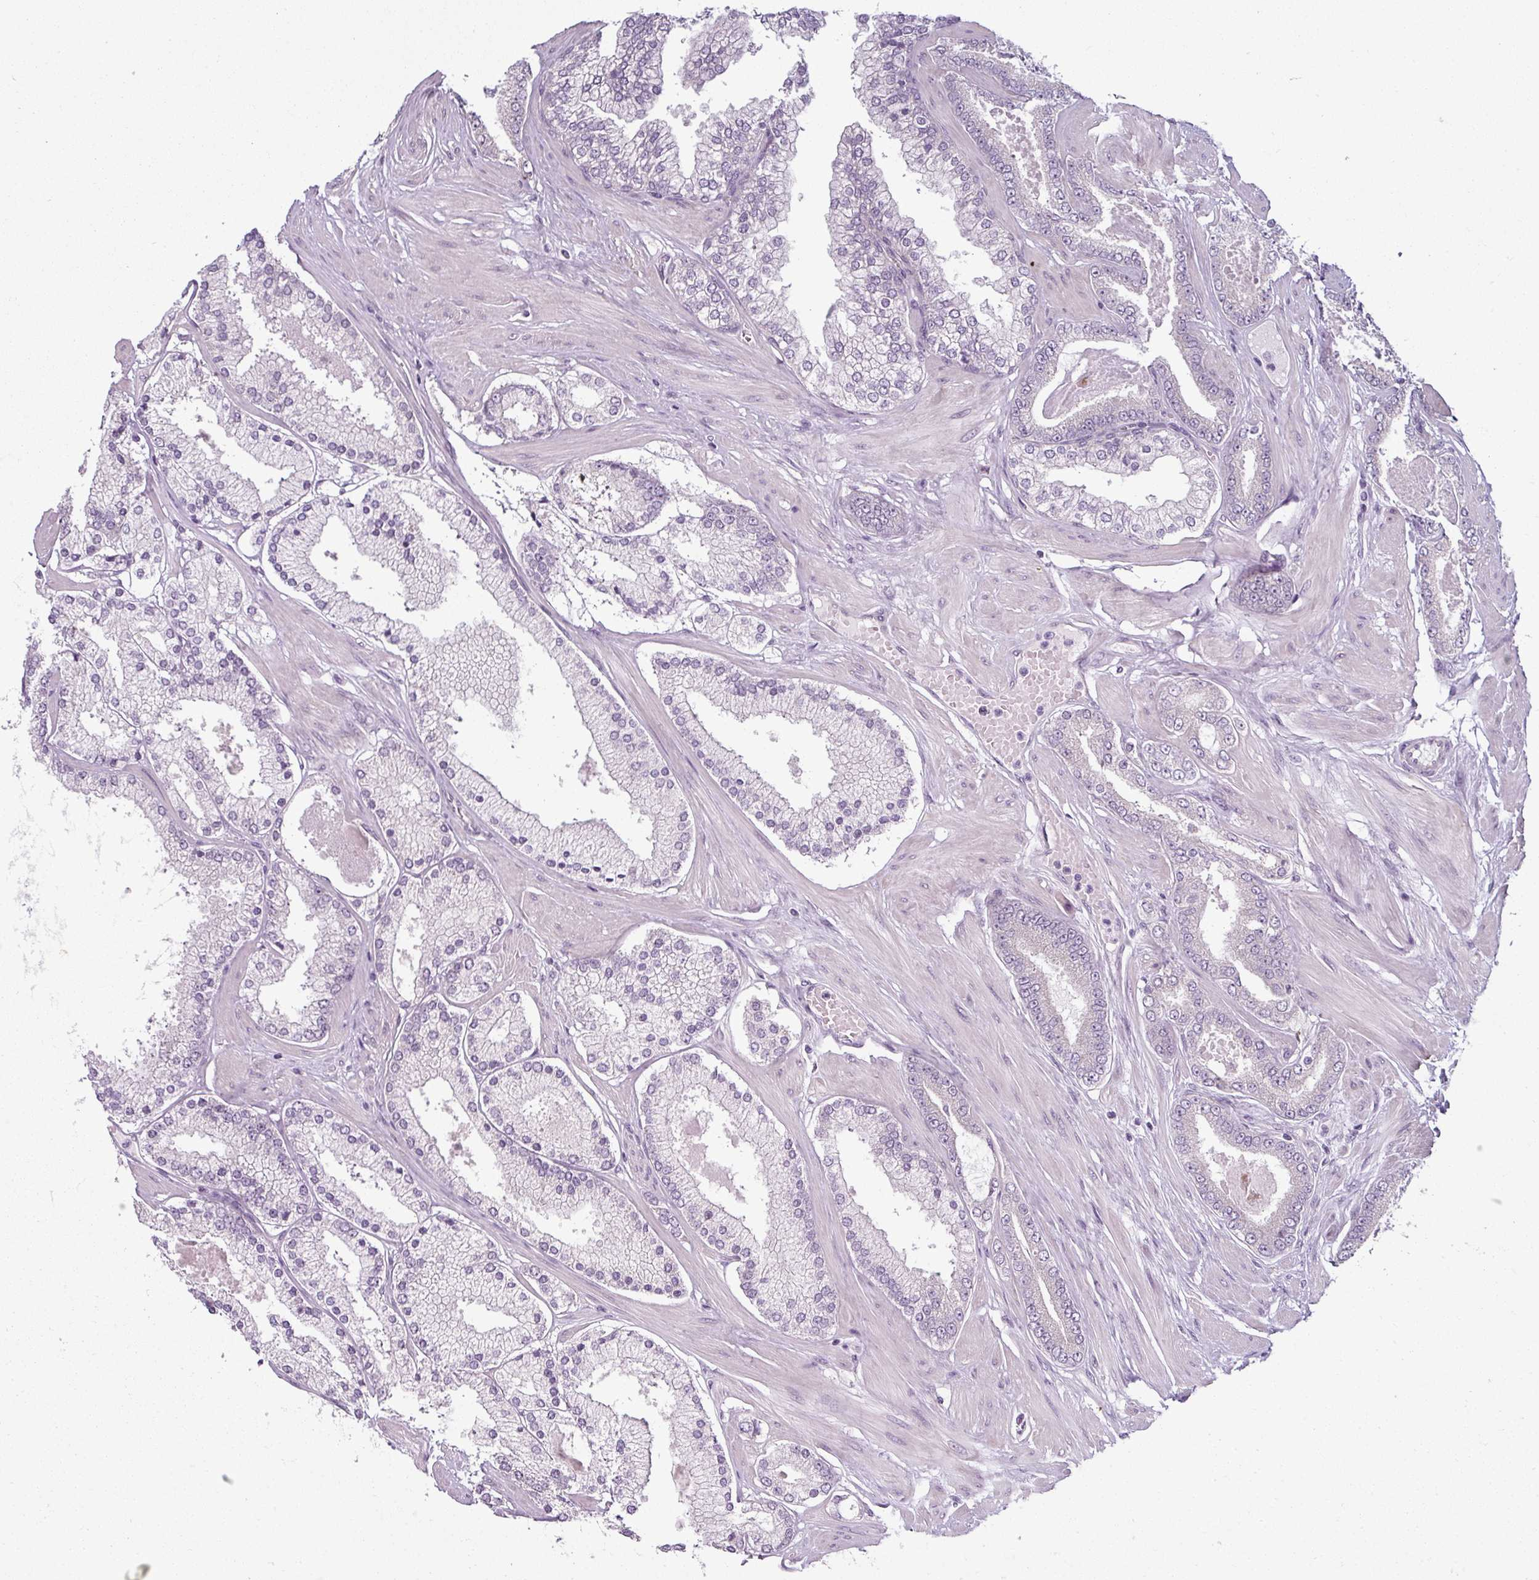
{"staining": {"intensity": "negative", "quantity": "none", "location": "none"}, "tissue": "prostate cancer", "cell_type": "Tumor cells", "image_type": "cancer", "snomed": [{"axis": "morphology", "description": "Adenocarcinoma, Low grade"}, {"axis": "topography", "description": "Prostate"}], "caption": "DAB (3,3'-diaminobenzidine) immunohistochemical staining of human adenocarcinoma (low-grade) (prostate) exhibits no significant staining in tumor cells.", "gene": "OR52D1", "patient": {"sex": "male", "age": 42}}